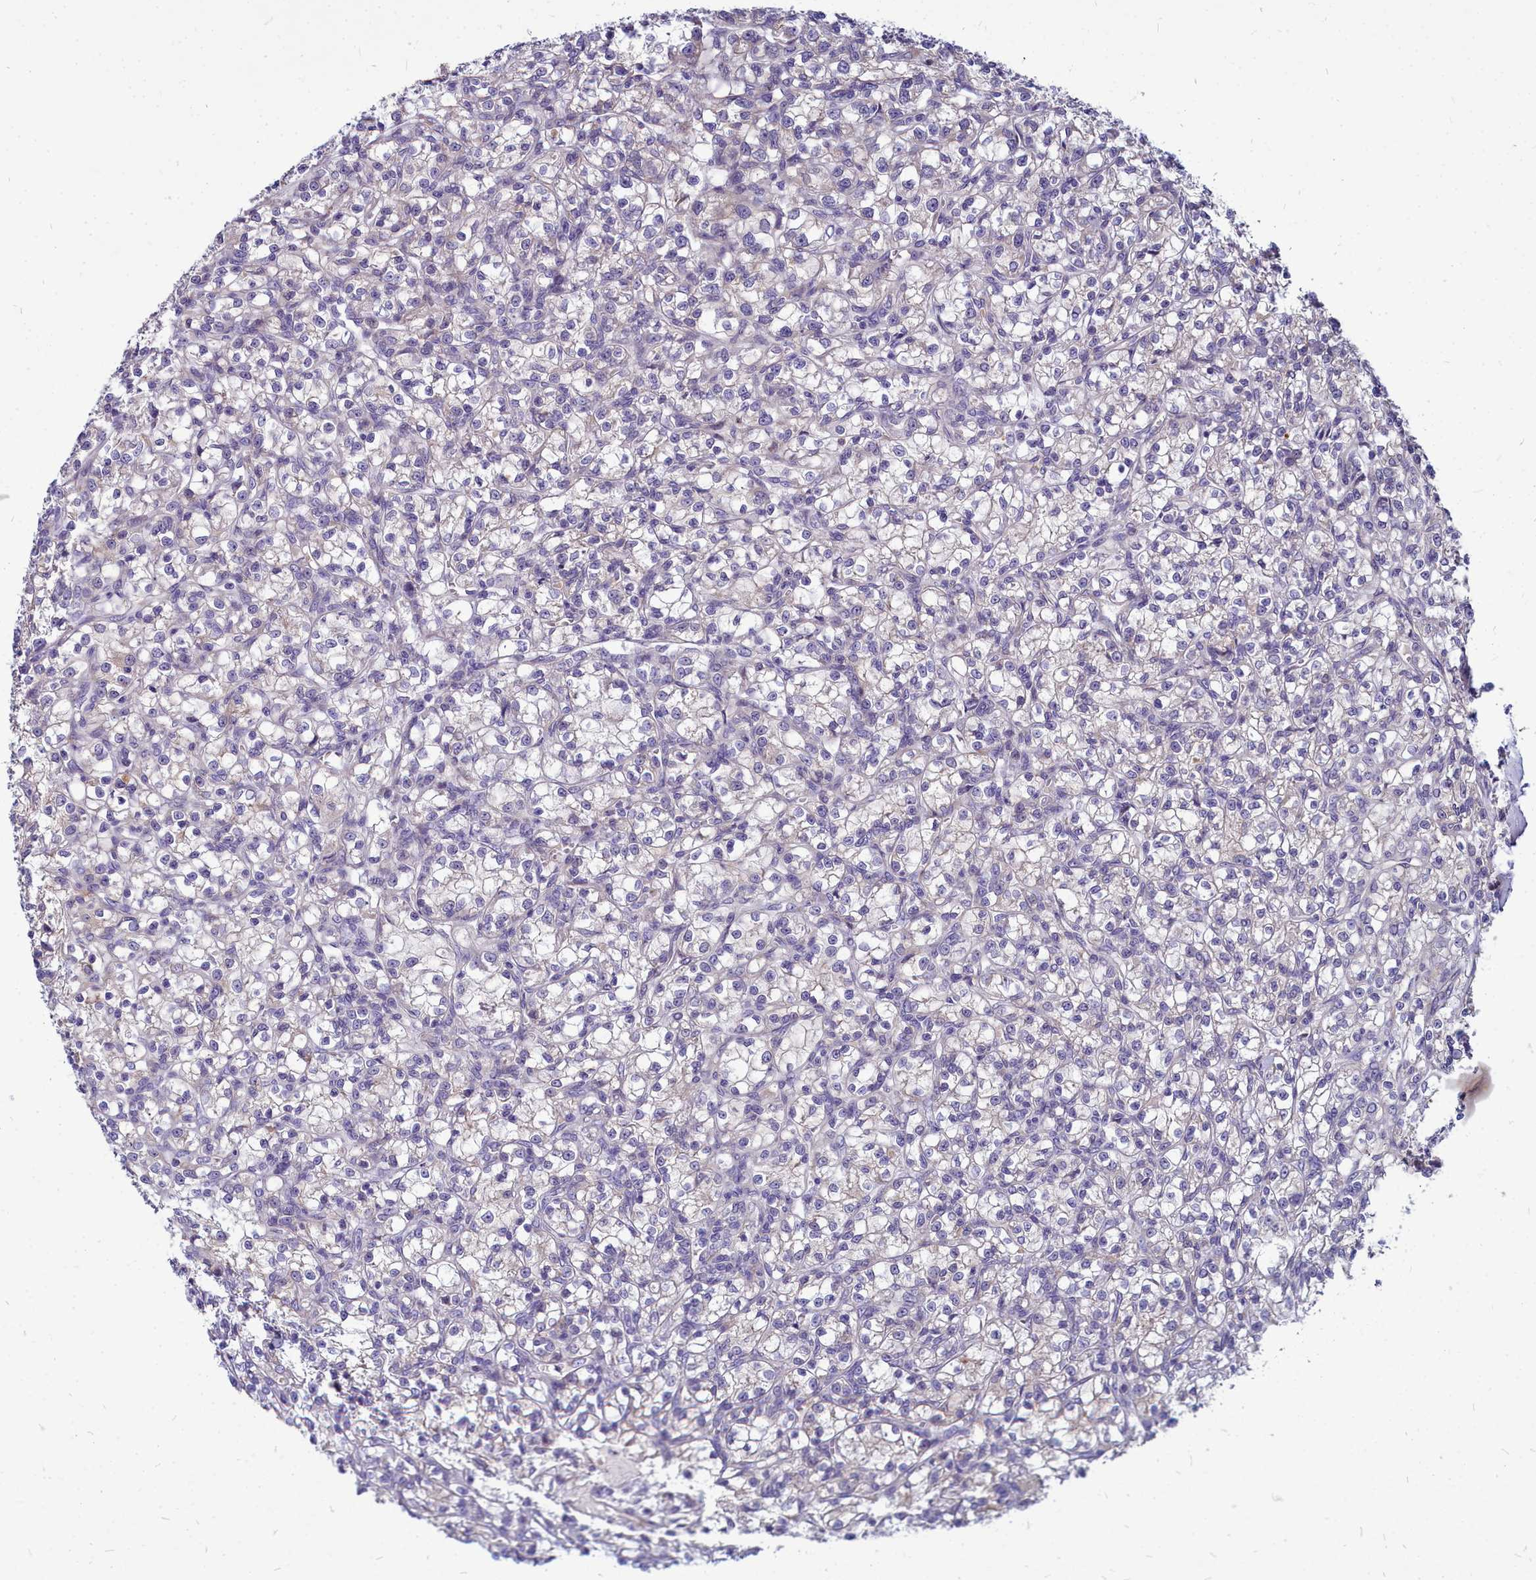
{"staining": {"intensity": "negative", "quantity": "none", "location": "none"}, "tissue": "renal cancer", "cell_type": "Tumor cells", "image_type": "cancer", "snomed": [{"axis": "morphology", "description": "Adenocarcinoma, NOS"}, {"axis": "topography", "description": "Kidney"}], "caption": "Tumor cells show no significant protein positivity in renal cancer (adenocarcinoma).", "gene": "SMPD4", "patient": {"sex": "female", "age": 59}}